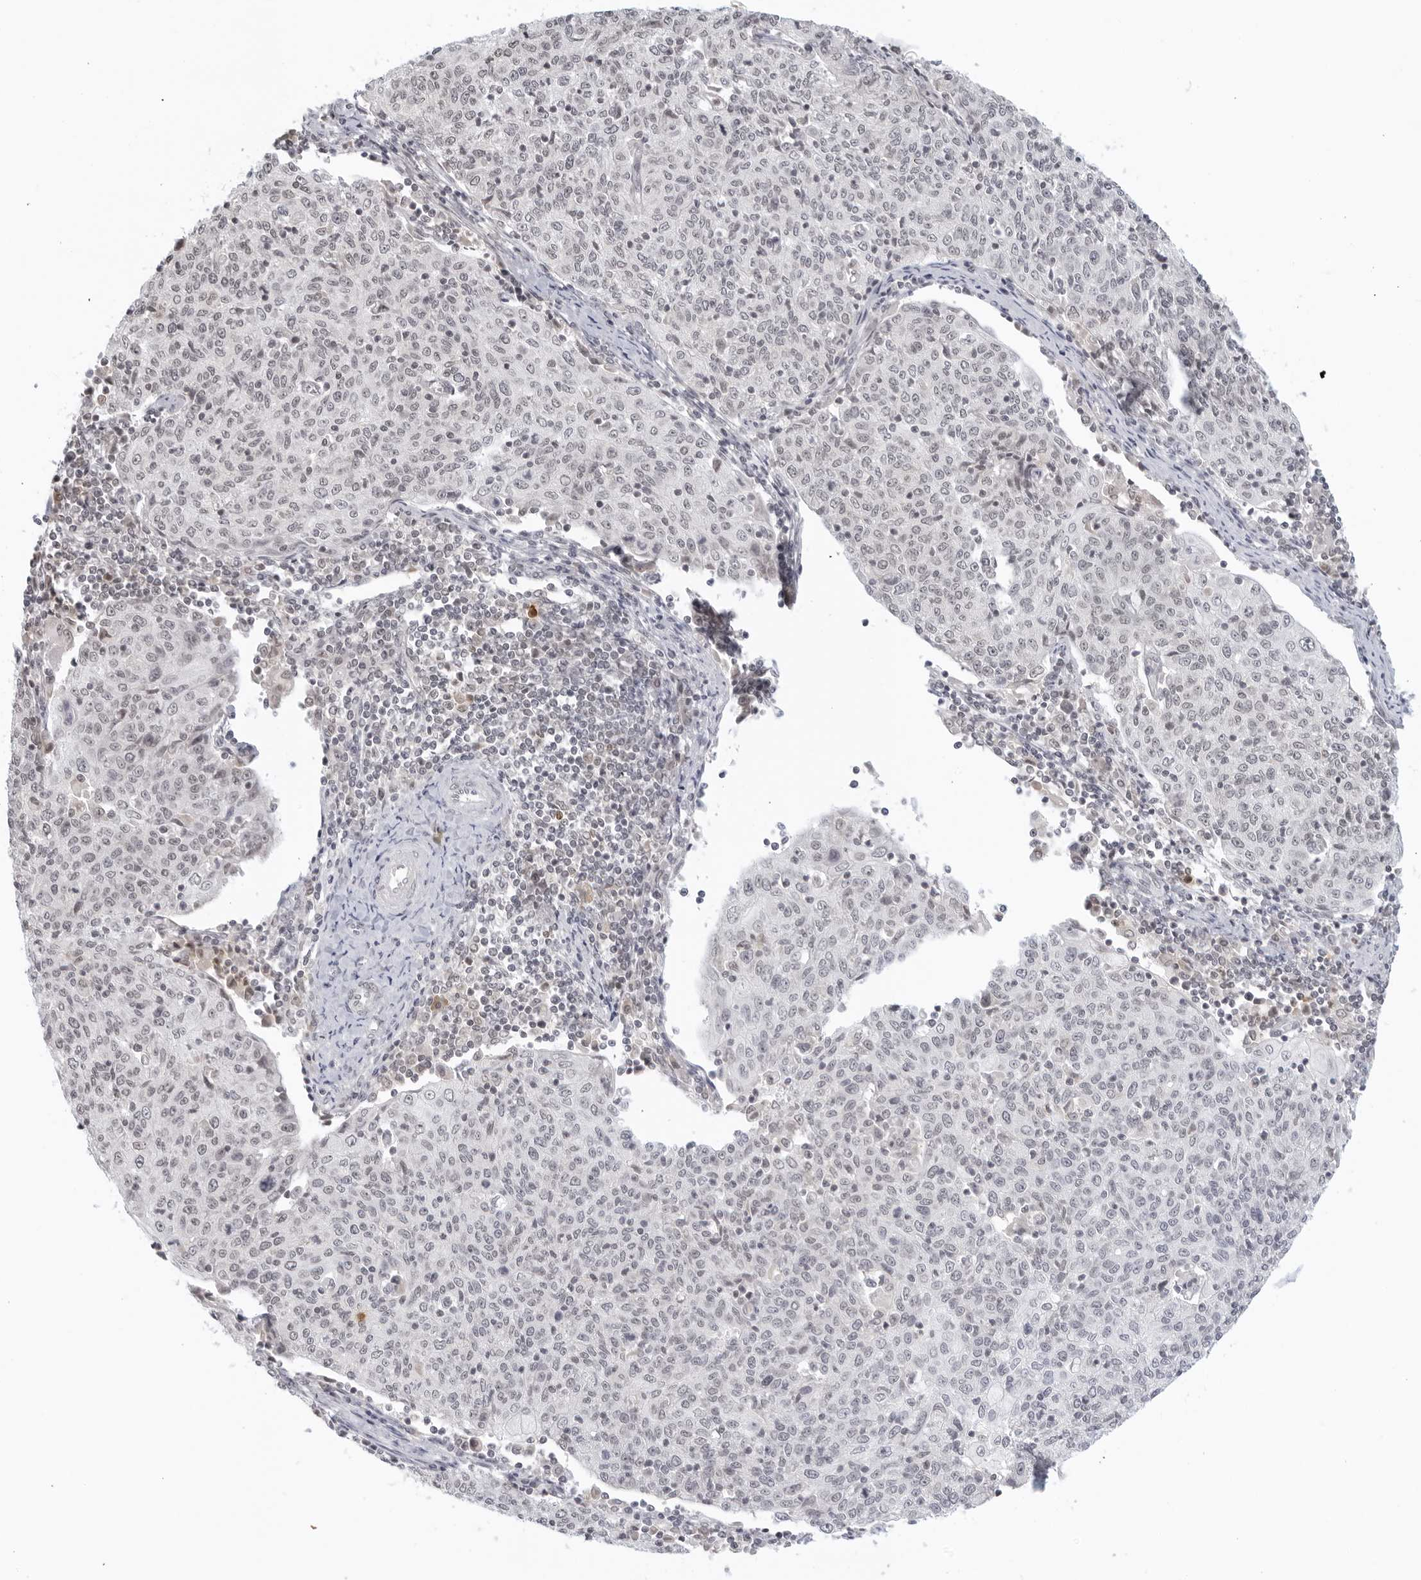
{"staining": {"intensity": "negative", "quantity": "none", "location": "none"}, "tissue": "cervical cancer", "cell_type": "Tumor cells", "image_type": "cancer", "snomed": [{"axis": "morphology", "description": "Squamous cell carcinoma, NOS"}, {"axis": "topography", "description": "Cervix"}], "caption": "This is an immunohistochemistry image of cervical squamous cell carcinoma. There is no staining in tumor cells.", "gene": "RAB11FIP3", "patient": {"sex": "female", "age": 48}}